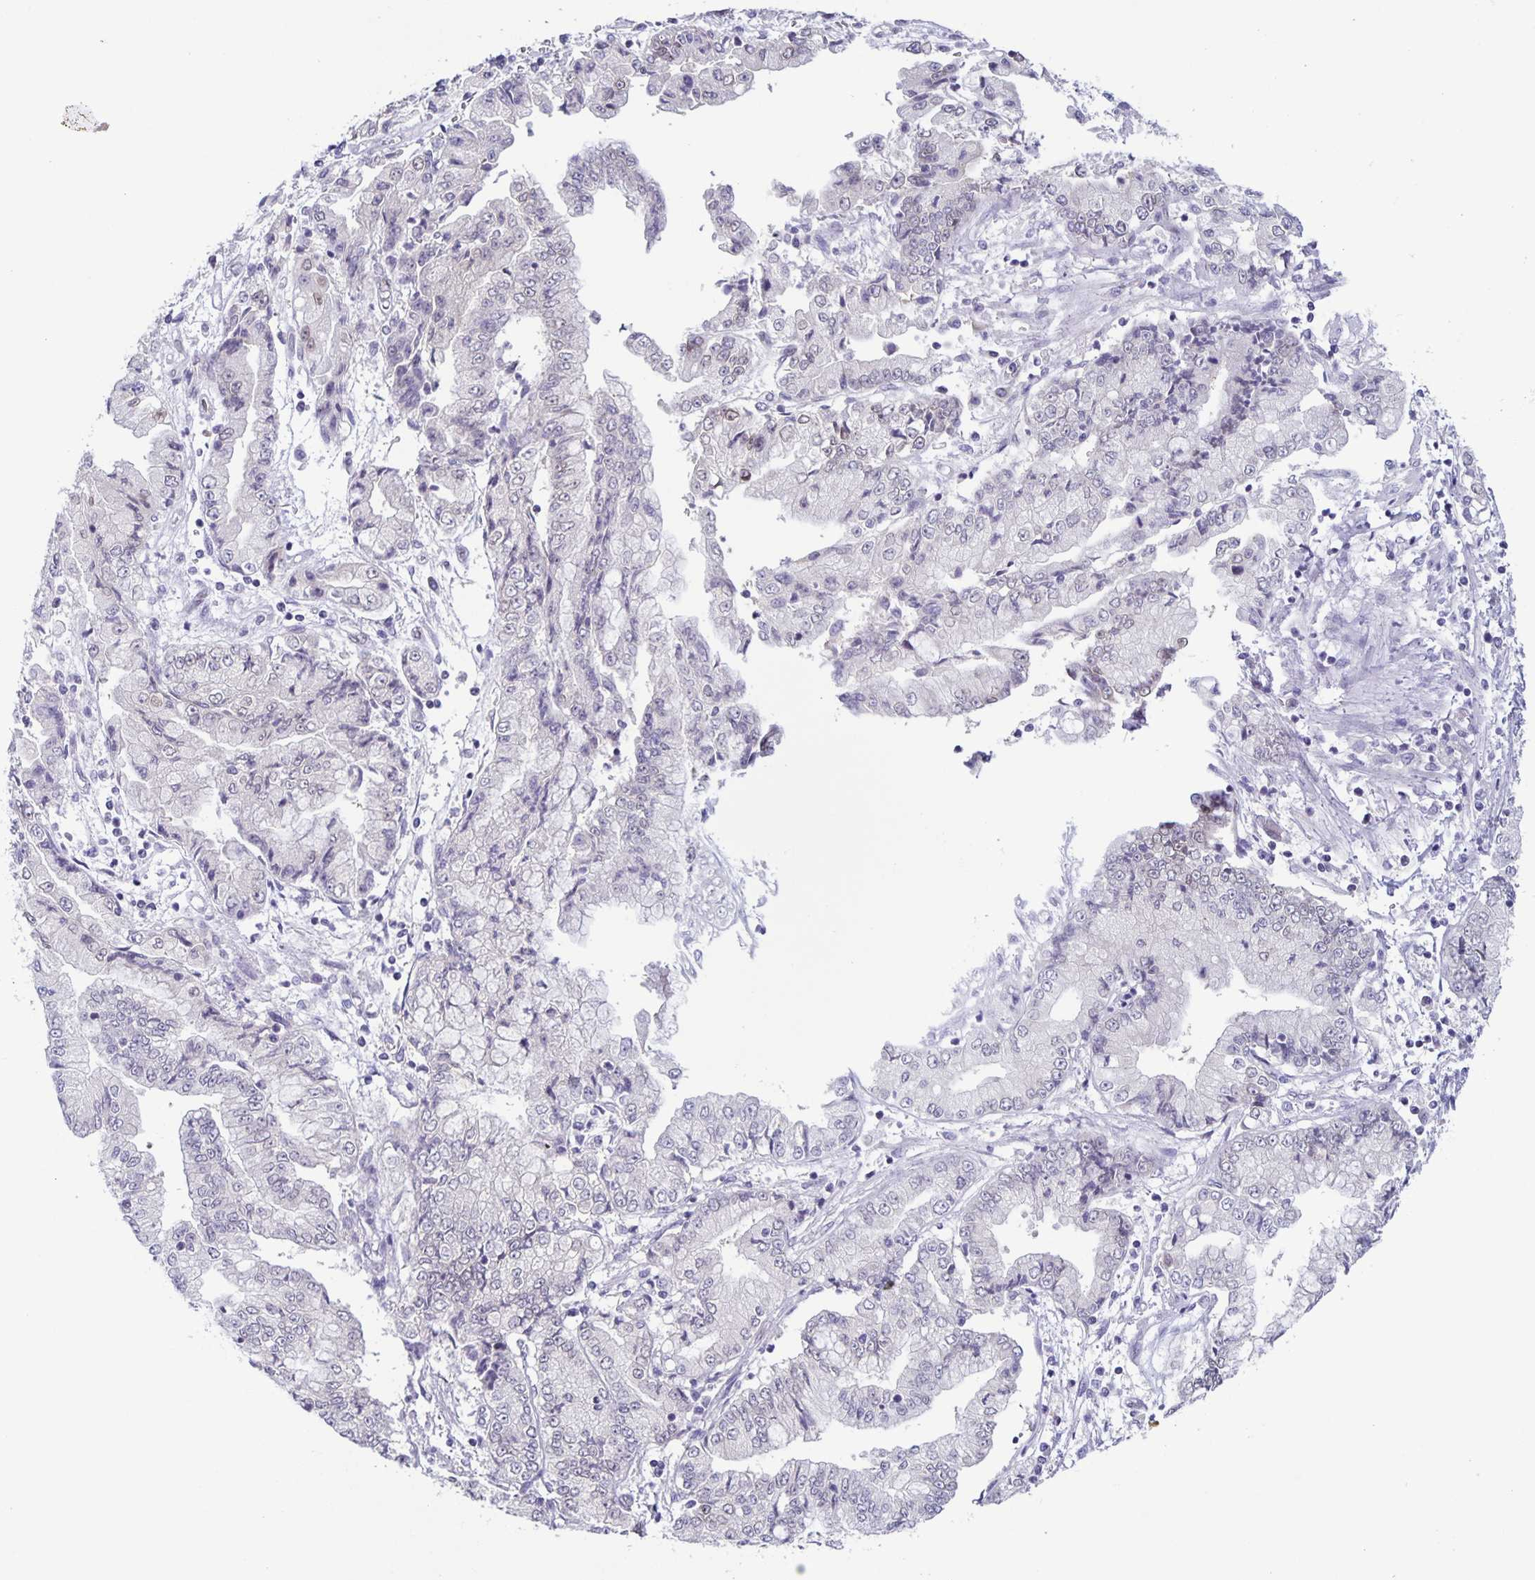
{"staining": {"intensity": "negative", "quantity": "none", "location": "none"}, "tissue": "stomach cancer", "cell_type": "Tumor cells", "image_type": "cancer", "snomed": [{"axis": "morphology", "description": "Adenocarcinoma, NOS"}, {"axis": "topography", "description": "Stomach, upper"}], "caption": "A high-resolution histopathology image shows immunohistochemistry (IHC) staining of stomach cancer, which exhibits no significant positivity in tumor cells. (DAB (3,3'-diaminobenzidine) IHC, high magnification).", "gene": "SYNE2", "patient": {"sex": "female", "age": 74}}